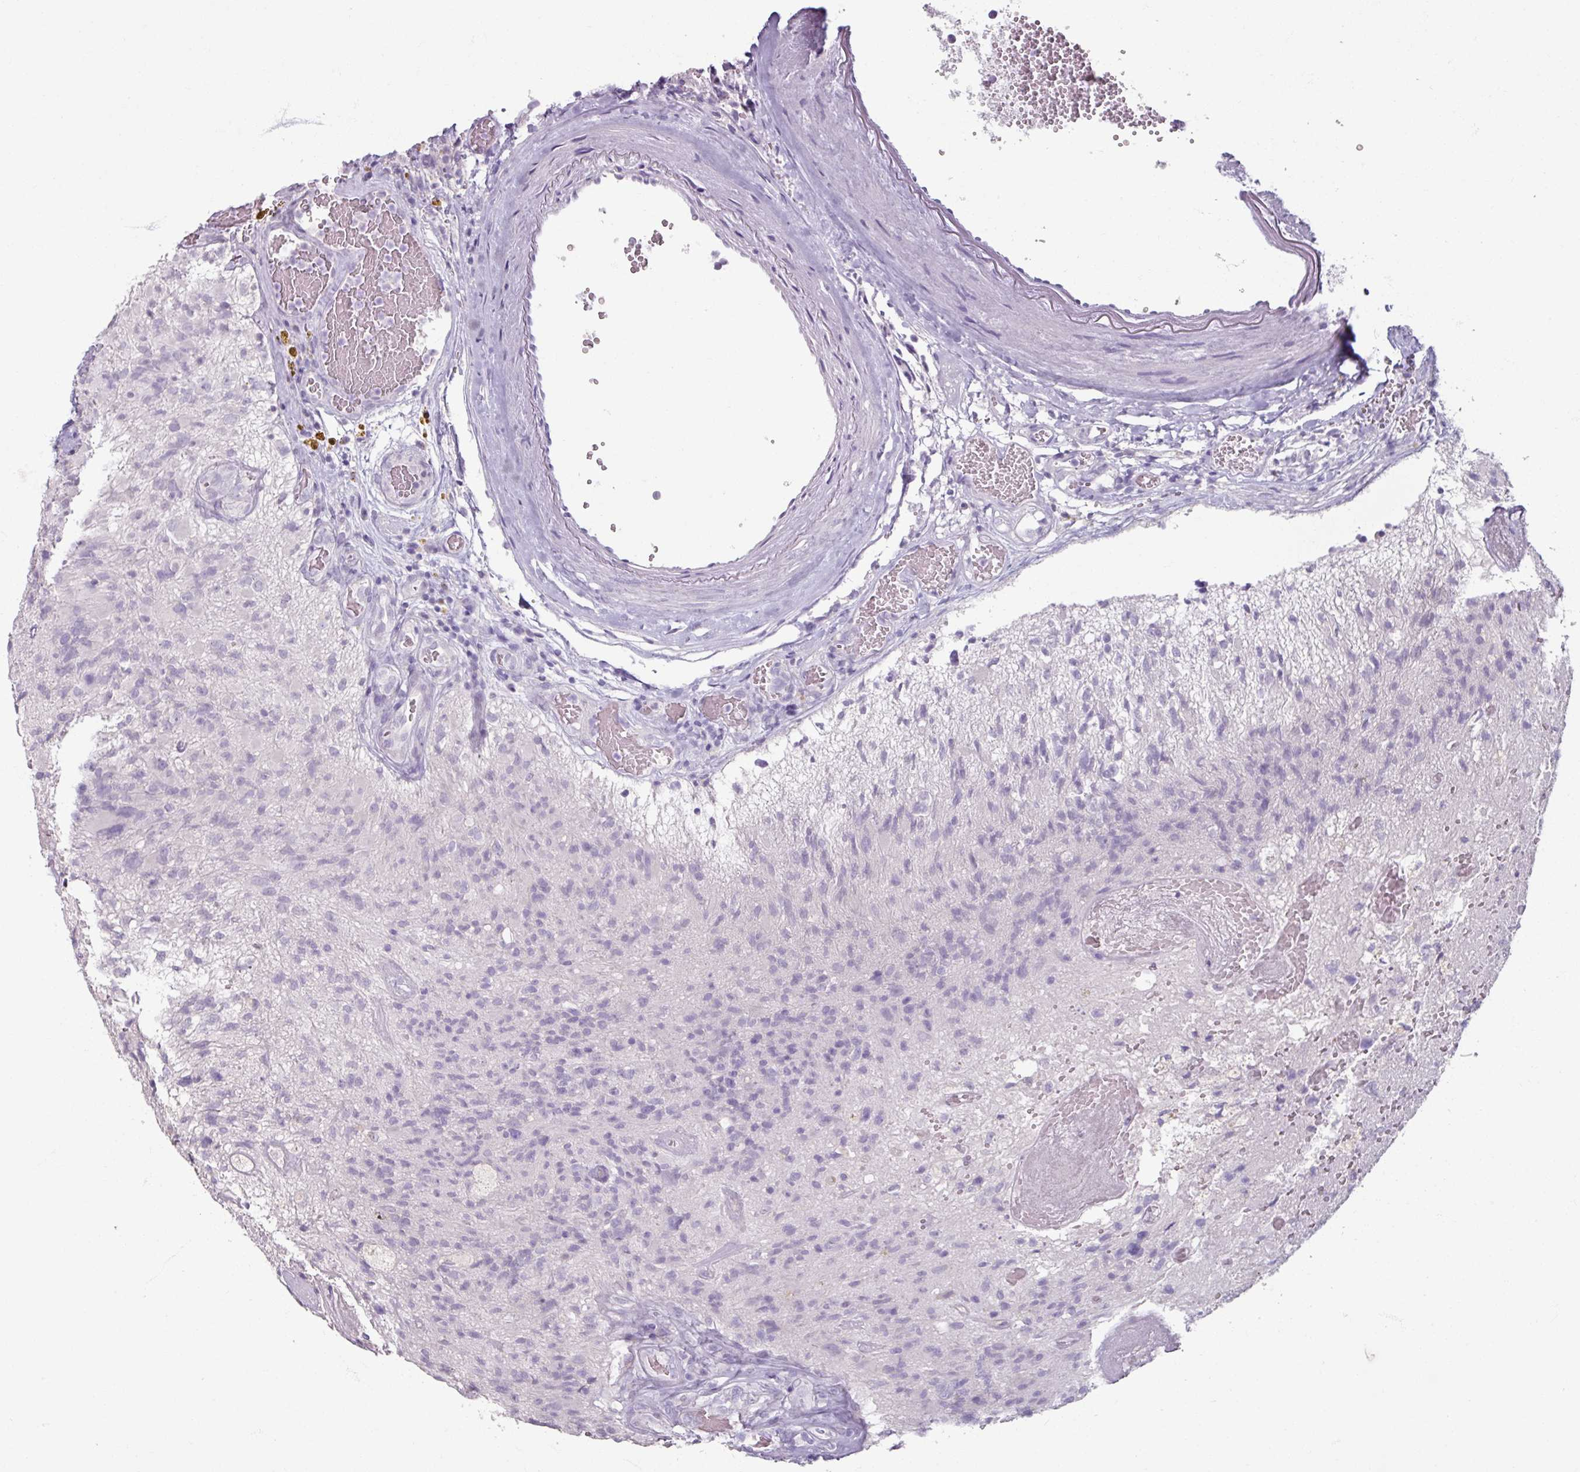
{"staining": {"intensity": "negative", "quantity": "none", "location": "none"}, "tissue": "glioma", "cell_type": "Tumor cells", "image_type": "cancer", "snomed": [{"axis": "morphology", "description": "Glioma, malignant, High grade"}, {"axis": "topography", "description": "Brain"}], "caption": "High magnification brightfield microscopy of glioma stained with DAB (brown) and counterstained with hematoxylin (blue): tumor cells show no significant positivity.", "gene": "SLC27A5", "patient": {"sex": "male", "age": 76}}